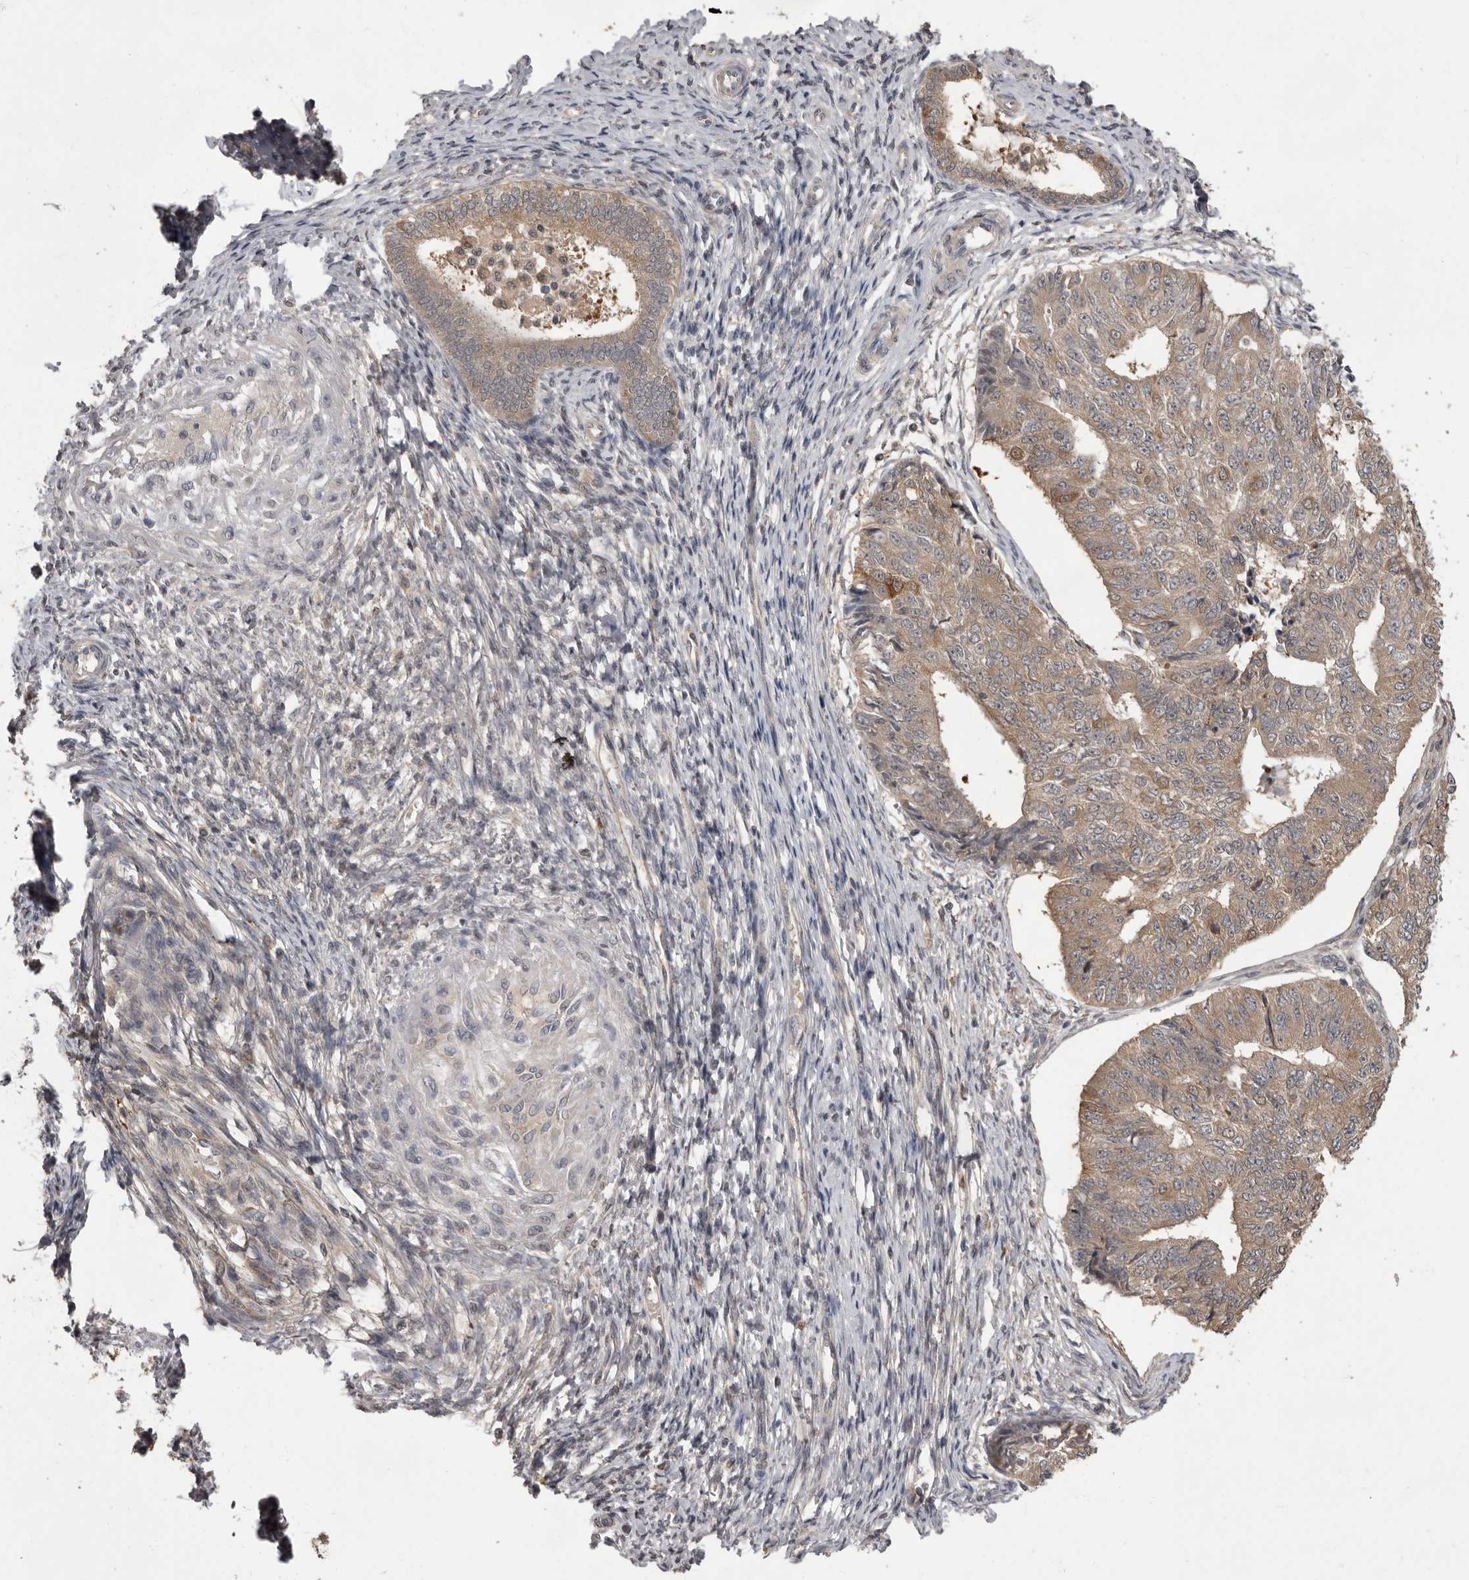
{"staining": {"intensity": "moderate", "quantity": ">75%", "location": "cytoplasmic/membranous"}, "tissue": "endometrial cancer", "cell_type": "Tumor cells", "image_type": "cancer", "snomed": [{"axis": "morphology", "description": "Adenocarcinoma, NOS"}, {"axis": "topography", "description": "Endometrium"}], "caption": "Immunohistochemical staining of endometrial cancer (adenocarcinoma) demonstrates medium levels of moderate cytoplasmic/membranous positivity in approximately >75% of tumor cells. (DAB (3,3'-diaminobenzidine) IHC with brightfield microscopy, high magnification).", "gene": "MDH1", "patient": {"sex": "female", "age": 32}}